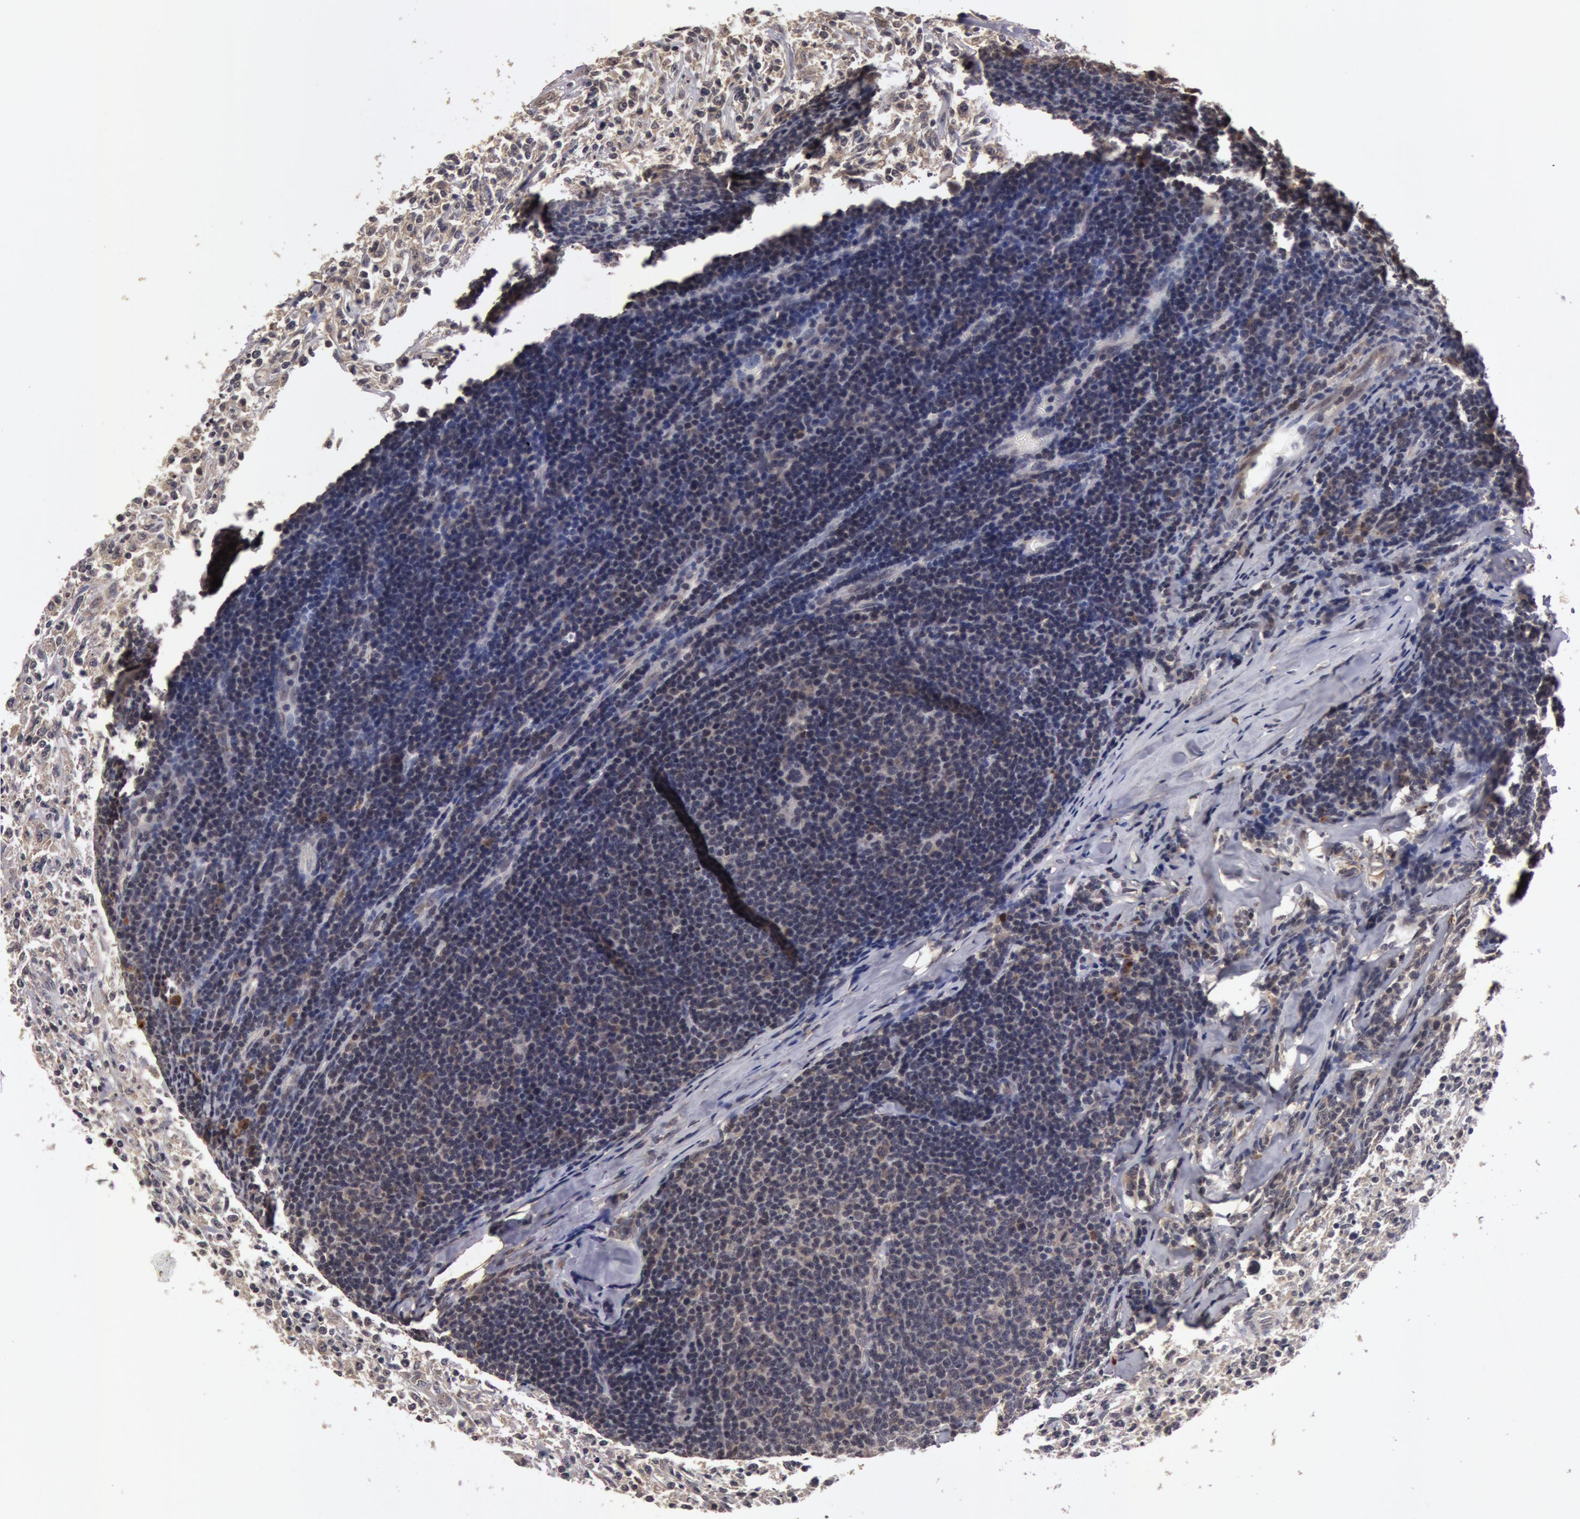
{"staining": {"intensity": "weak", "quantity": "<25%", "location": "cytoplasmic/membranous"}, "tissue": "lymphoma", "cell_type": "Tumor cells", "image_type": "cancer", "snomed": [{"axis": "morphology", "description": "Malignant lymphoma, non-Hodgkin's type, Low grade"}, {"axis": "topography", "description": "Lymph node"}], "caption": "This histopathology image is of malignant lymphoma, non-Hodgkin's type (low-grade) stained with immunohistochemistry to label a protein in brown with the nuclei are counter-stained blue. There is no positivity in tumor cells. (DAB (3,3'-diaminobenzidine) immunohistochemistry visualized using brightfield microscopy, high magnification).", "gene": "BCHE", "patient": {"sex": "male", "age": 74}}